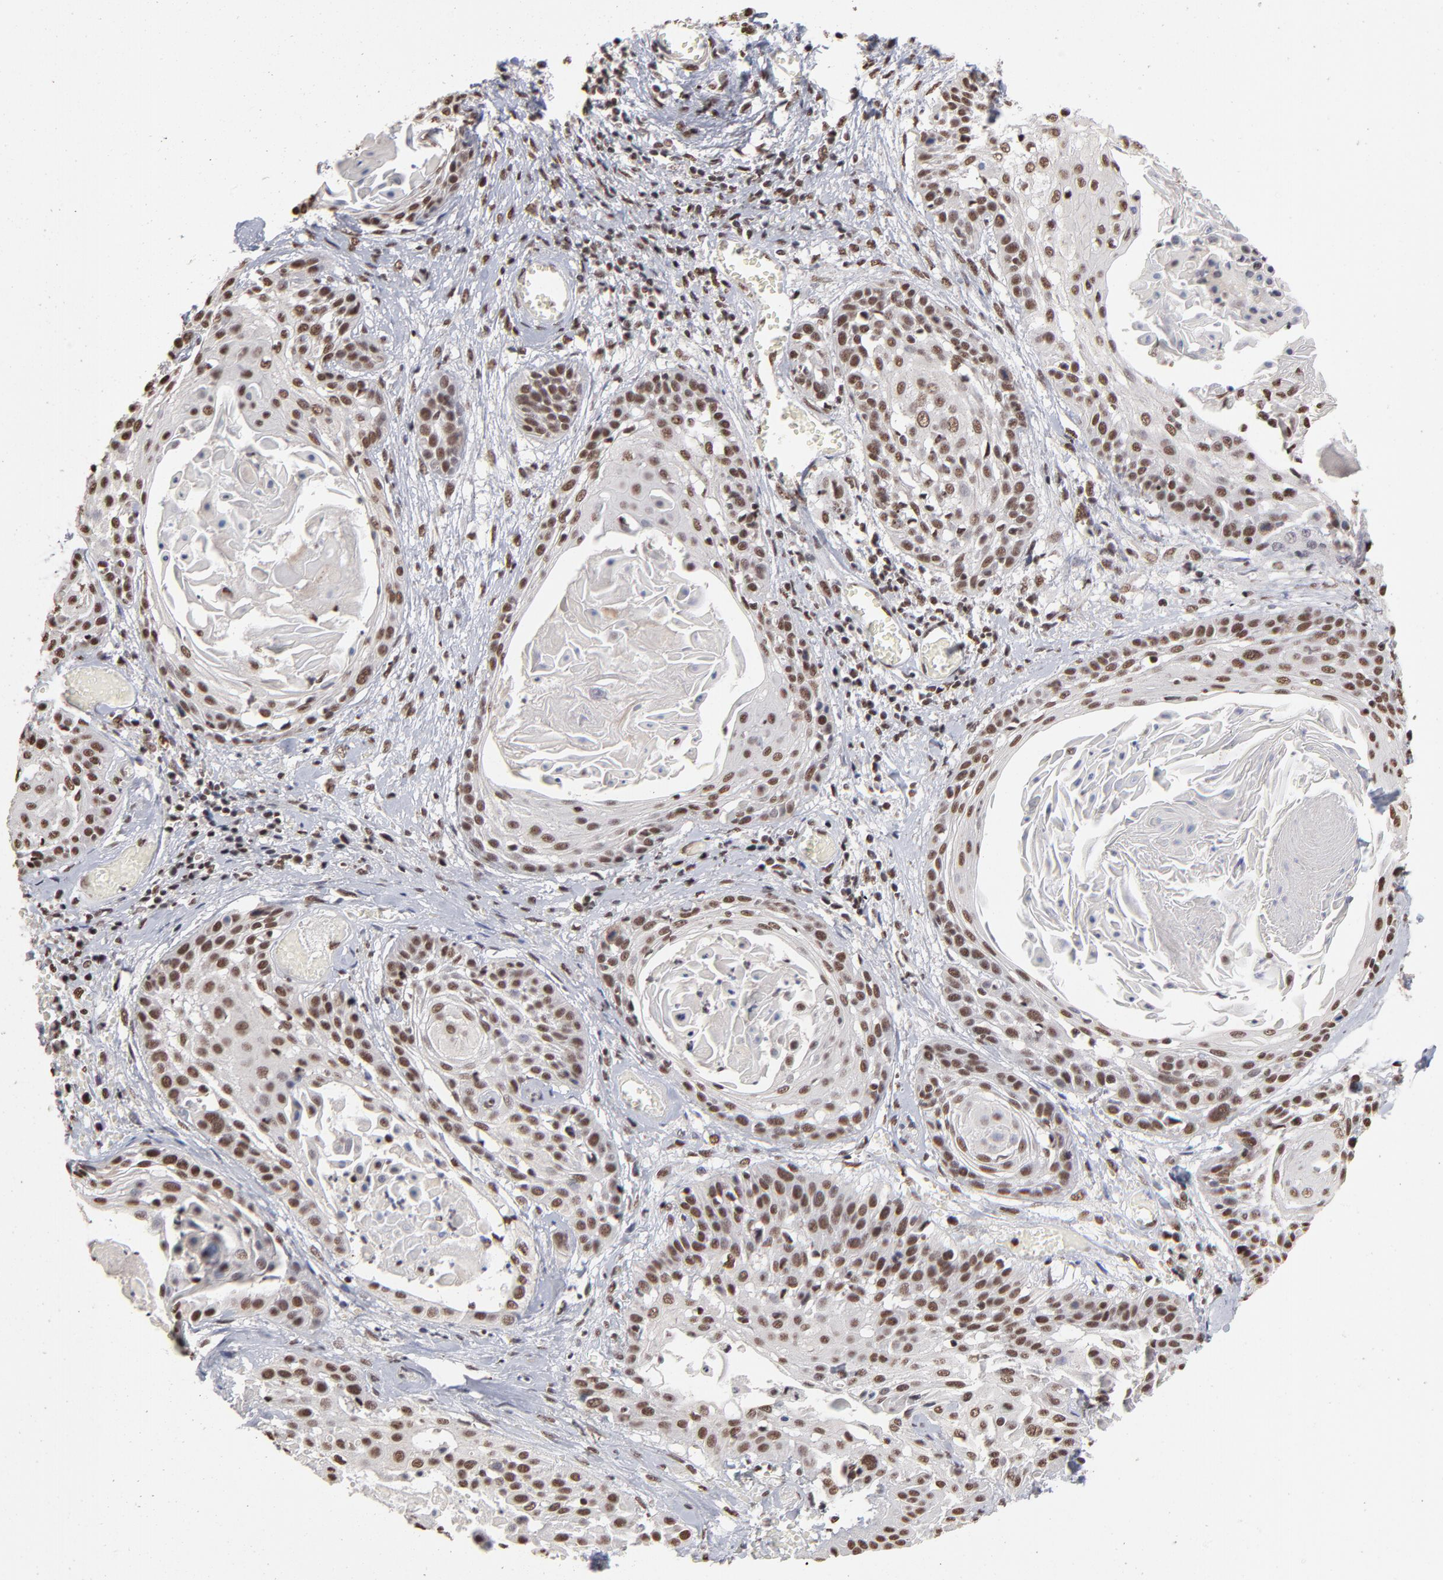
{"staining": {"intensity": "strong", "quantity": ">75%", "location": "nuclear"}, "tissue": "cervical cancer", "cell_type": "Tumor cells", "image_type": "cancer", "snomed": [{"axis": "morphology", "description": "Squamous cell carcinoma, NOS"}, {"axis": "topography", "description": "Cervix"}], "caption": "Immunohistochemical staining of cervical squamous cell carcinoma reveals high levels of strong nuclear staining in approximately >75% of tumor cells. The staining was performed using DAB (3,3'-diaminobenzidine) to visualize the protein expression in brown, while the nuclei were stained in blue with hematoxylin (Magnification: 20x).", "gene": "ZNF3", "patient": {"sex": "female", "age": 57}}